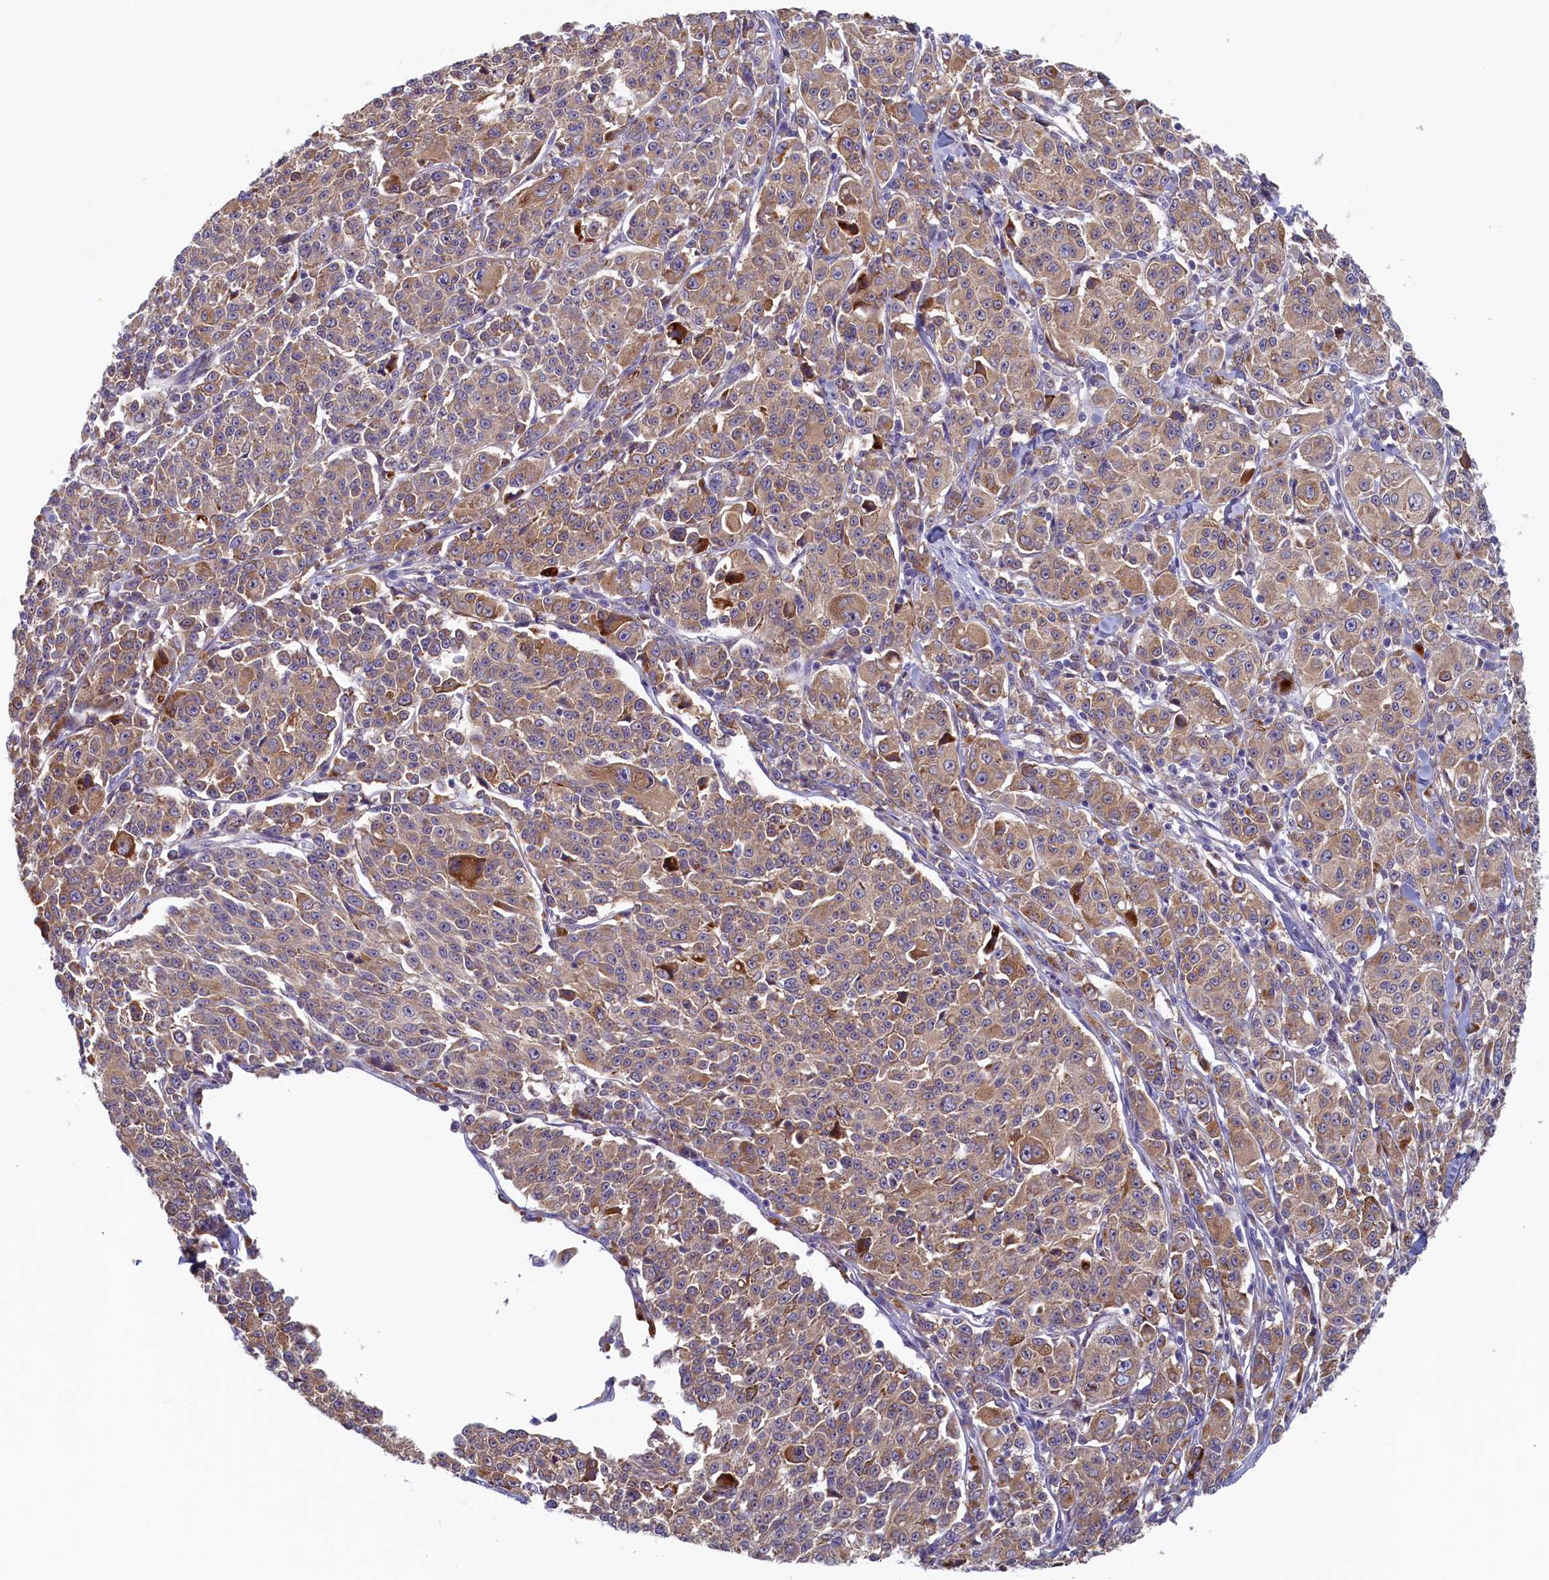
{"staining": {"intensity": "moderate", "quantity": "25%-75%", "location": "cytoplasmic/membranous"}, "tissue": "melanoma", "cell_type": "Tumor cells", "image_type": "cancer", "snomed": [{"axis": "morphology", "description": "Malignant melanoma, NOS"}, {"axis": "topography", "description": "Skin"}], "caption": "This is a photomicrograph of immunohistochemistry staining of melanoma, which shows moderate expression in the cytoplasmic/membranous of tumor cells.", "gene": "NUBP2", "patient": {"sex": "female", "age": 52}}